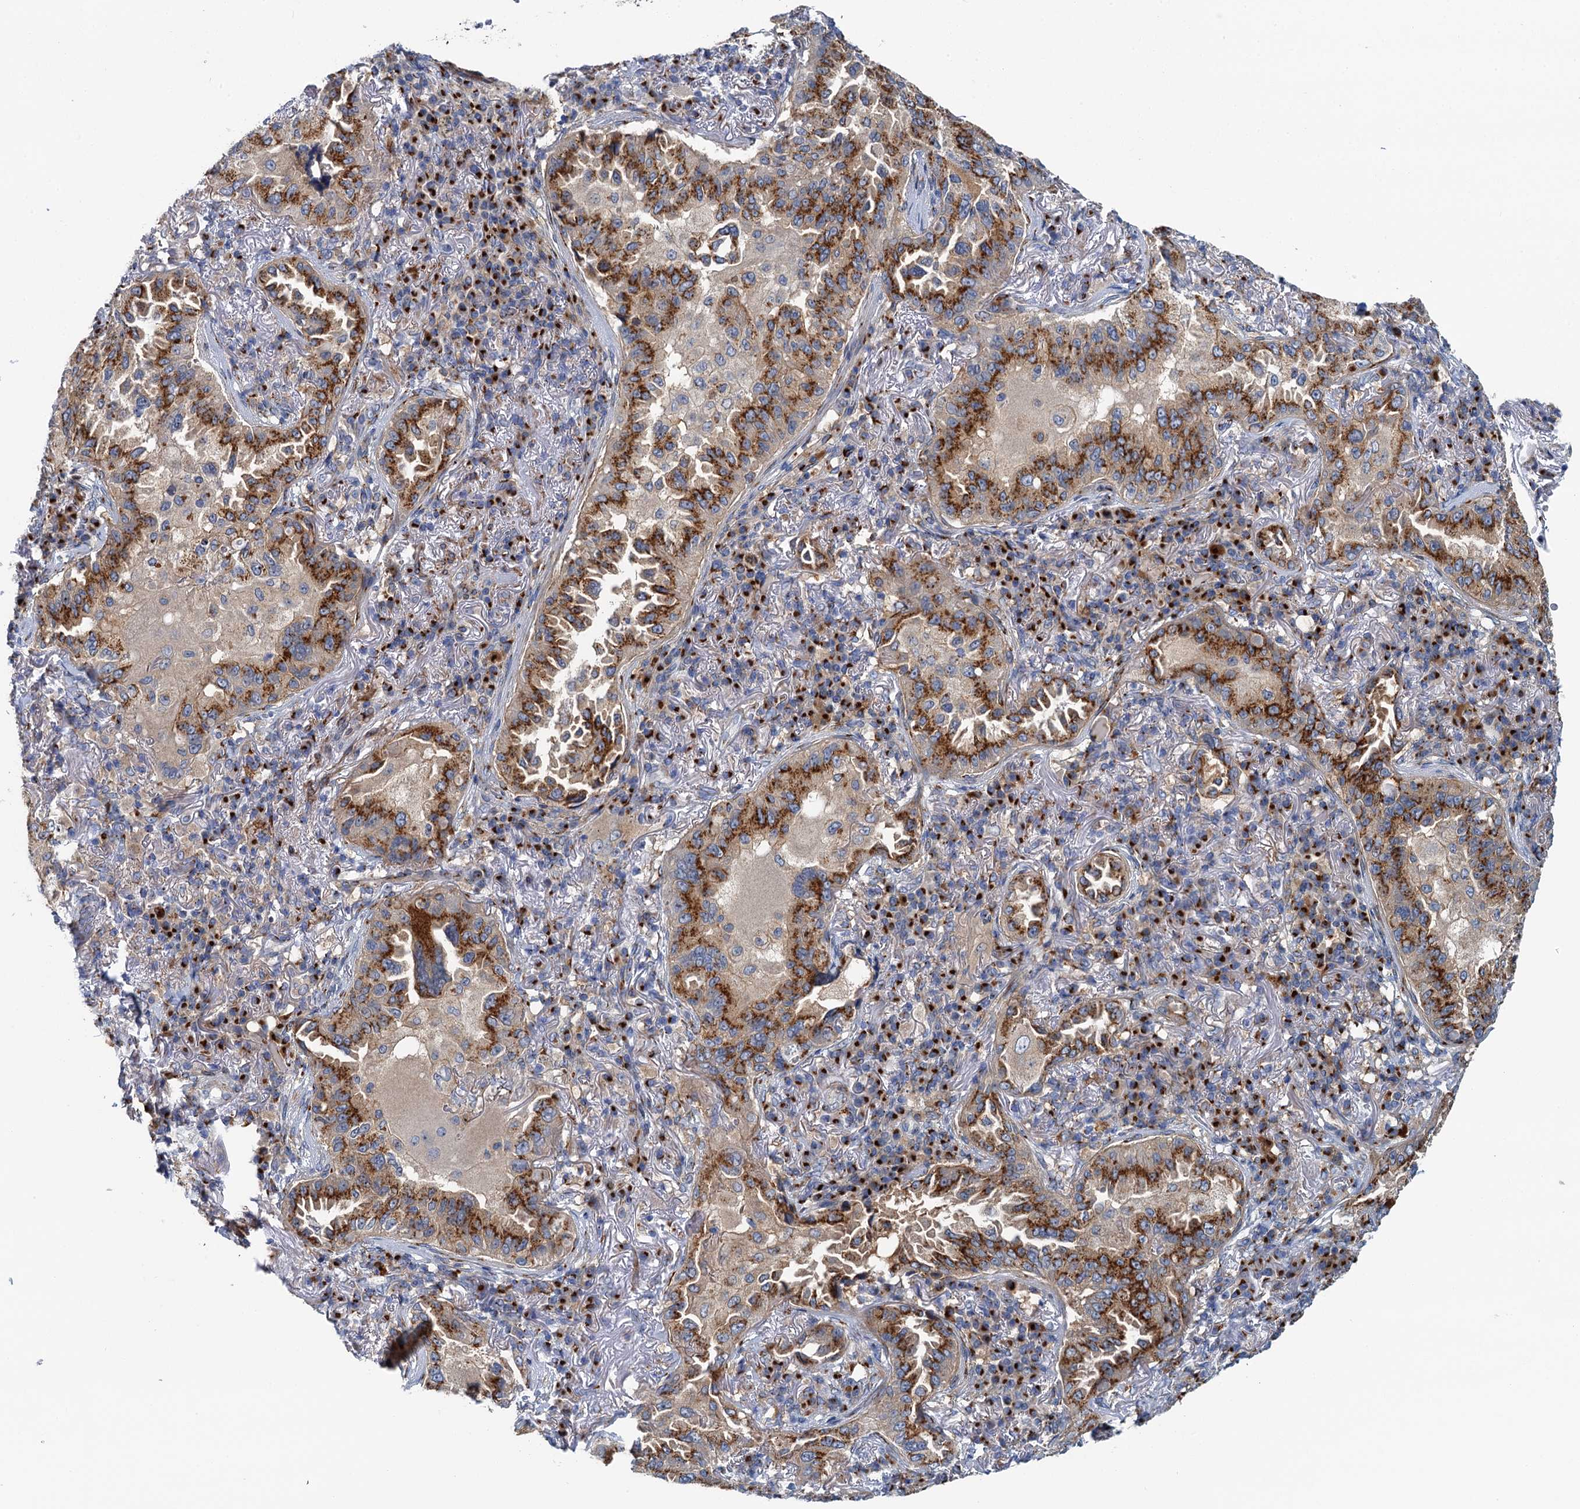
{"staining": {"intensity": "moderate", "quantity": ">75%", "location": "cytoplasmic/membranous"}, "tissue": "lung cancer", "cell_type": "Tumor cells", "image_type": "cancer", "snomed": [{"axis": "morphology", "description": "Adenocarcinoma, NOS"}, {"axis": "topography", "description": "Lung"}], "caption": "Immunohistochemical staining of human adenocarcinoma (lung) displays medium levels of moderate cytoplasmic/membranous protein positivity in approximately >75% of tumor cells.", "gene": "BET1L", "patient": {"sex": "female", "age": 69}}